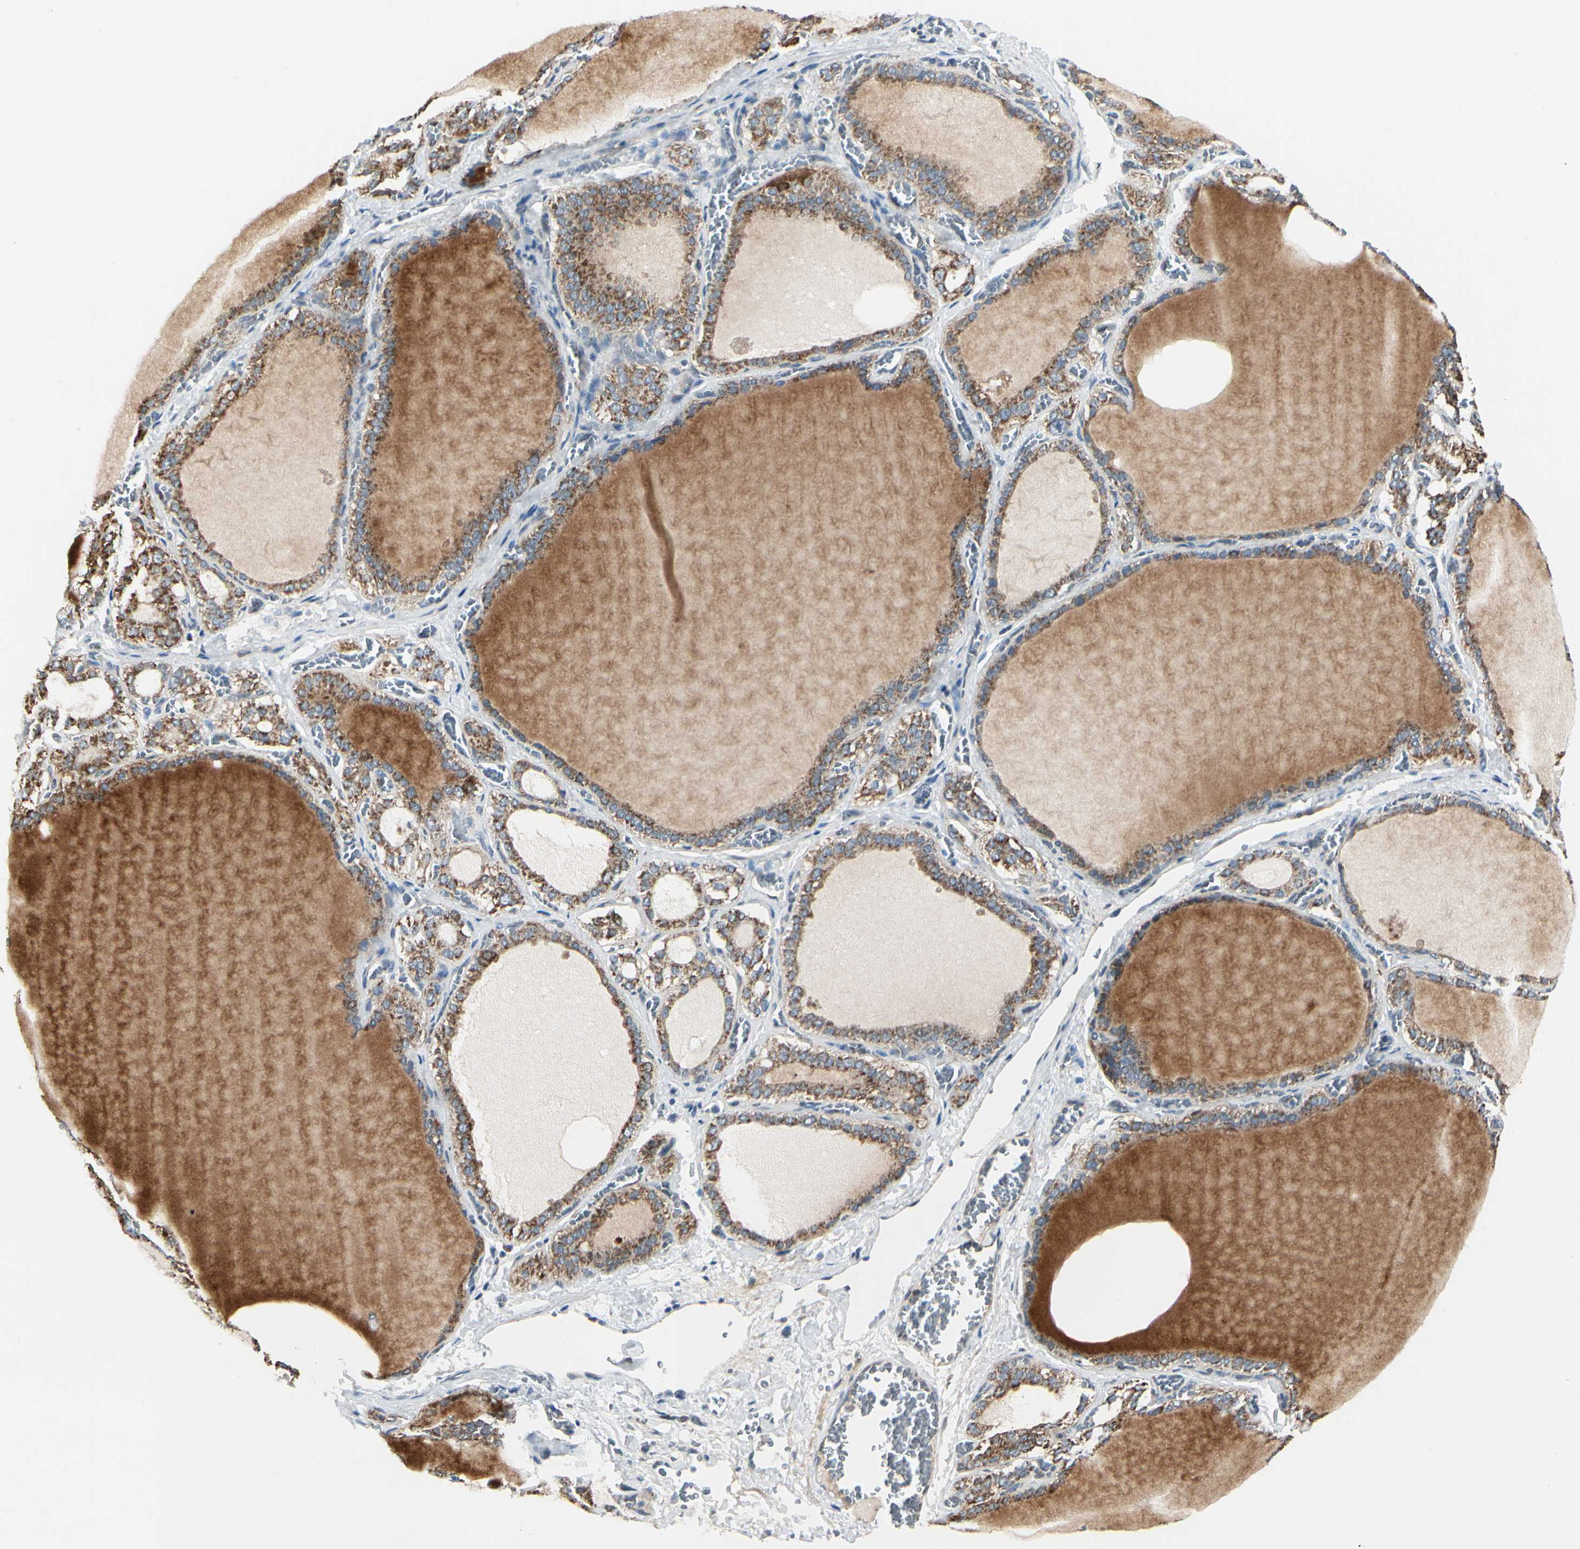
{"staining": {"intensity": "moderate", "quantity": ">75%", "location": "cytoplasmic/membranous"}, "tissue": "thyroid gland", "cell_type": "Glandular cells", "image_type": "normal", "snomed": [{"axis": "morphology", "description": "Normal tissue, NOS"}, {"axis": "topography", "description": "Thyroid gland"}], "caption": "Immunohistochemical staining of normal thyroid gland displays medium levels of moderate cytoplasmic/membranous positivity in about >75% of glandular cells. Using DAB (3,3'-diaminobenzidine) (brown) and hematoxylin (blue) stains, captured at high magnification using brightfield microscopy.", "gene": "ANKS6", "patient": {"sex": "female", "age": 55}}